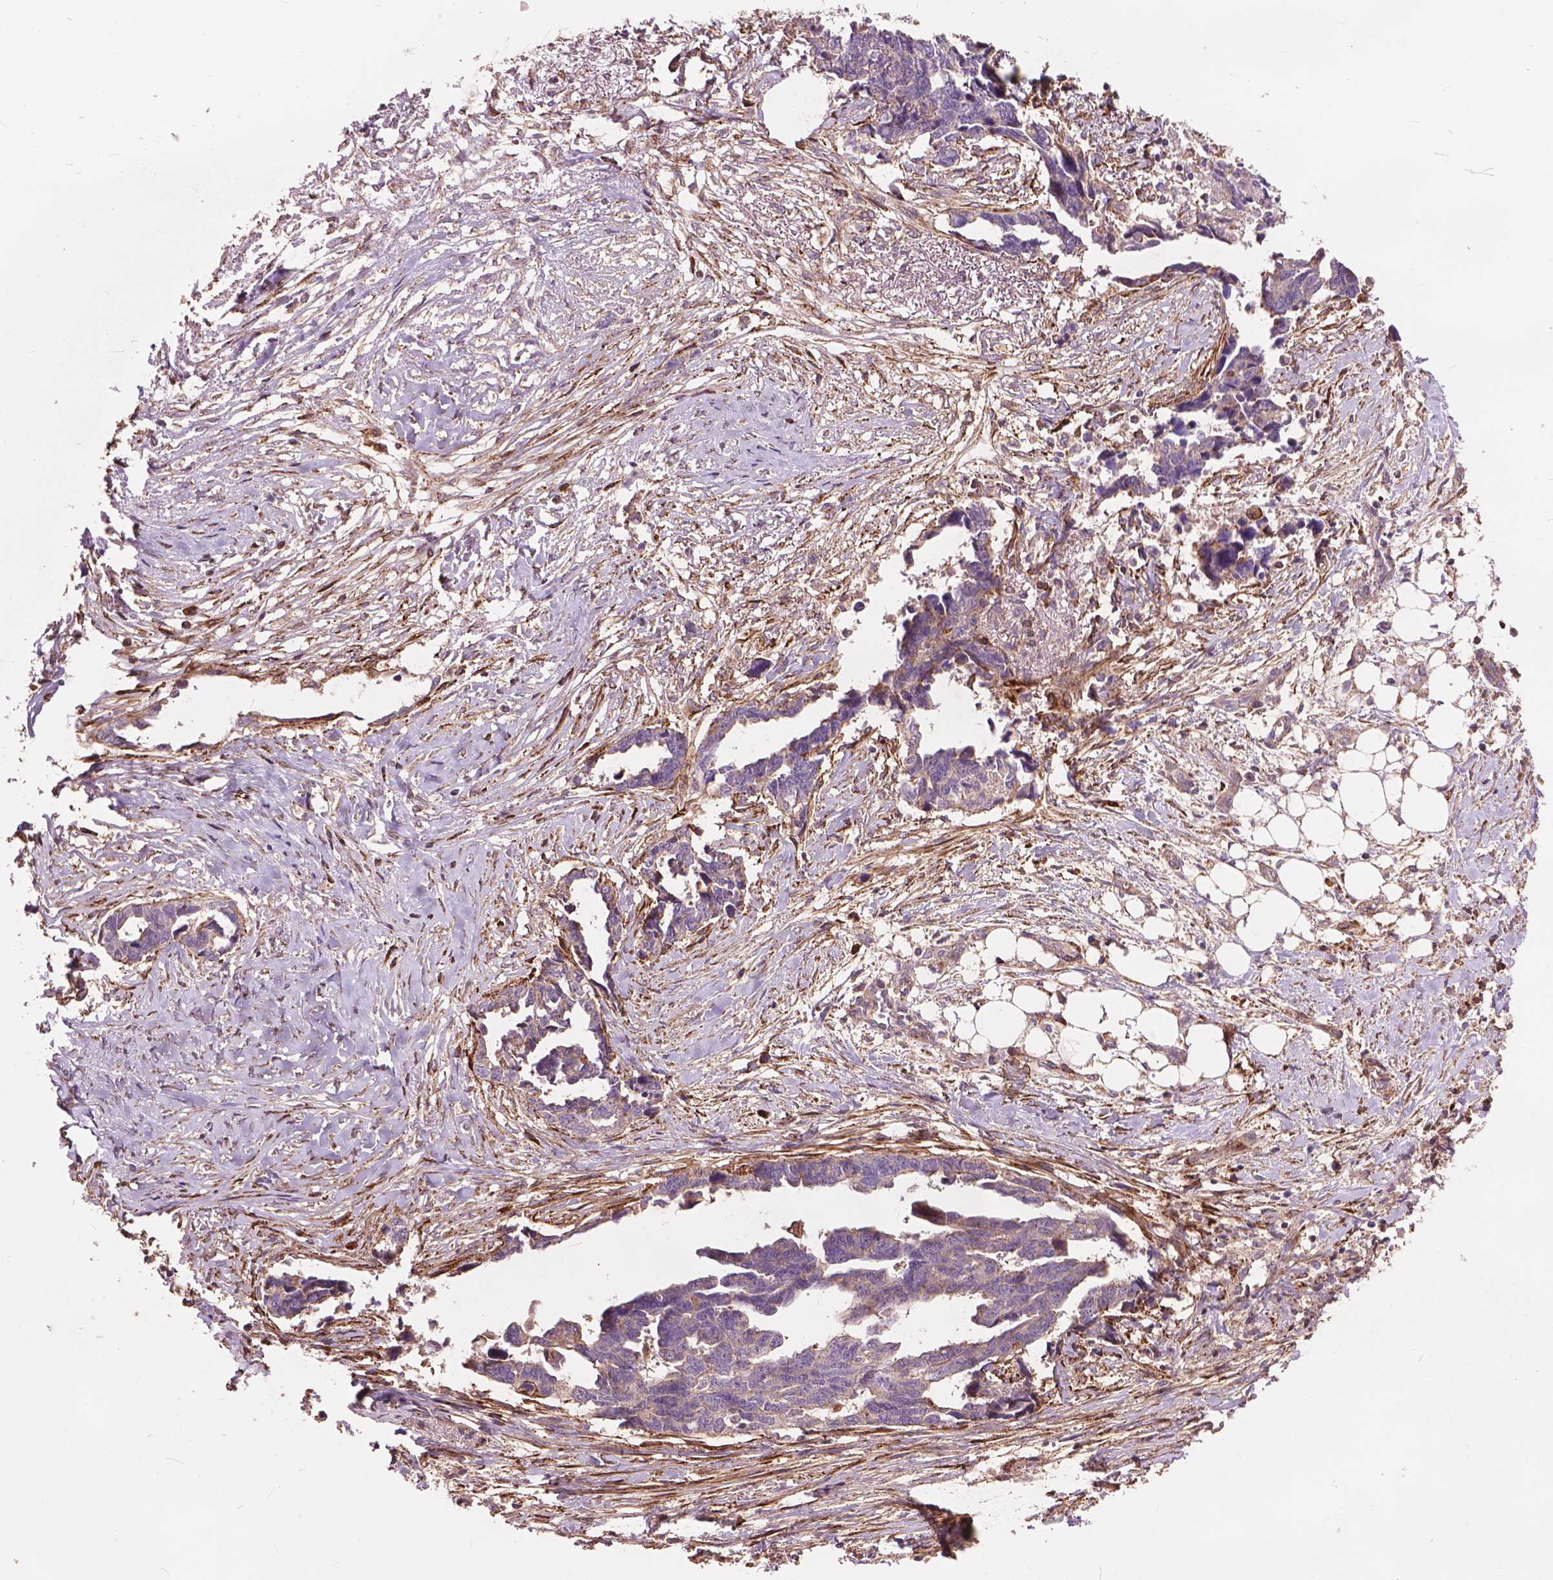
{"staining": {"intensity": "negative", "quantity": "none", "location": "none"}, "tissue": "ovarian cancer", "cell_type": "Tumor cells", "image_type": "cancer", "snomed": [{"axis": "morphology", "description": "Cystadenocarcinoma, serous, NOS"}, {"axis": "topography", "description": "Ovary"}], "caption": "Immunohistochemistry (IHC) micrograph of neoplastic tissue: human ovarian serous cystadenocarcinoma stained with DAB (3,3'-diaminobenzidine) demonstrates no significant protein staining in tumor cells. Nuclei are stained in blue.", "gene": "FNIP1", "patient": {"sex": "female", "age": 69}}